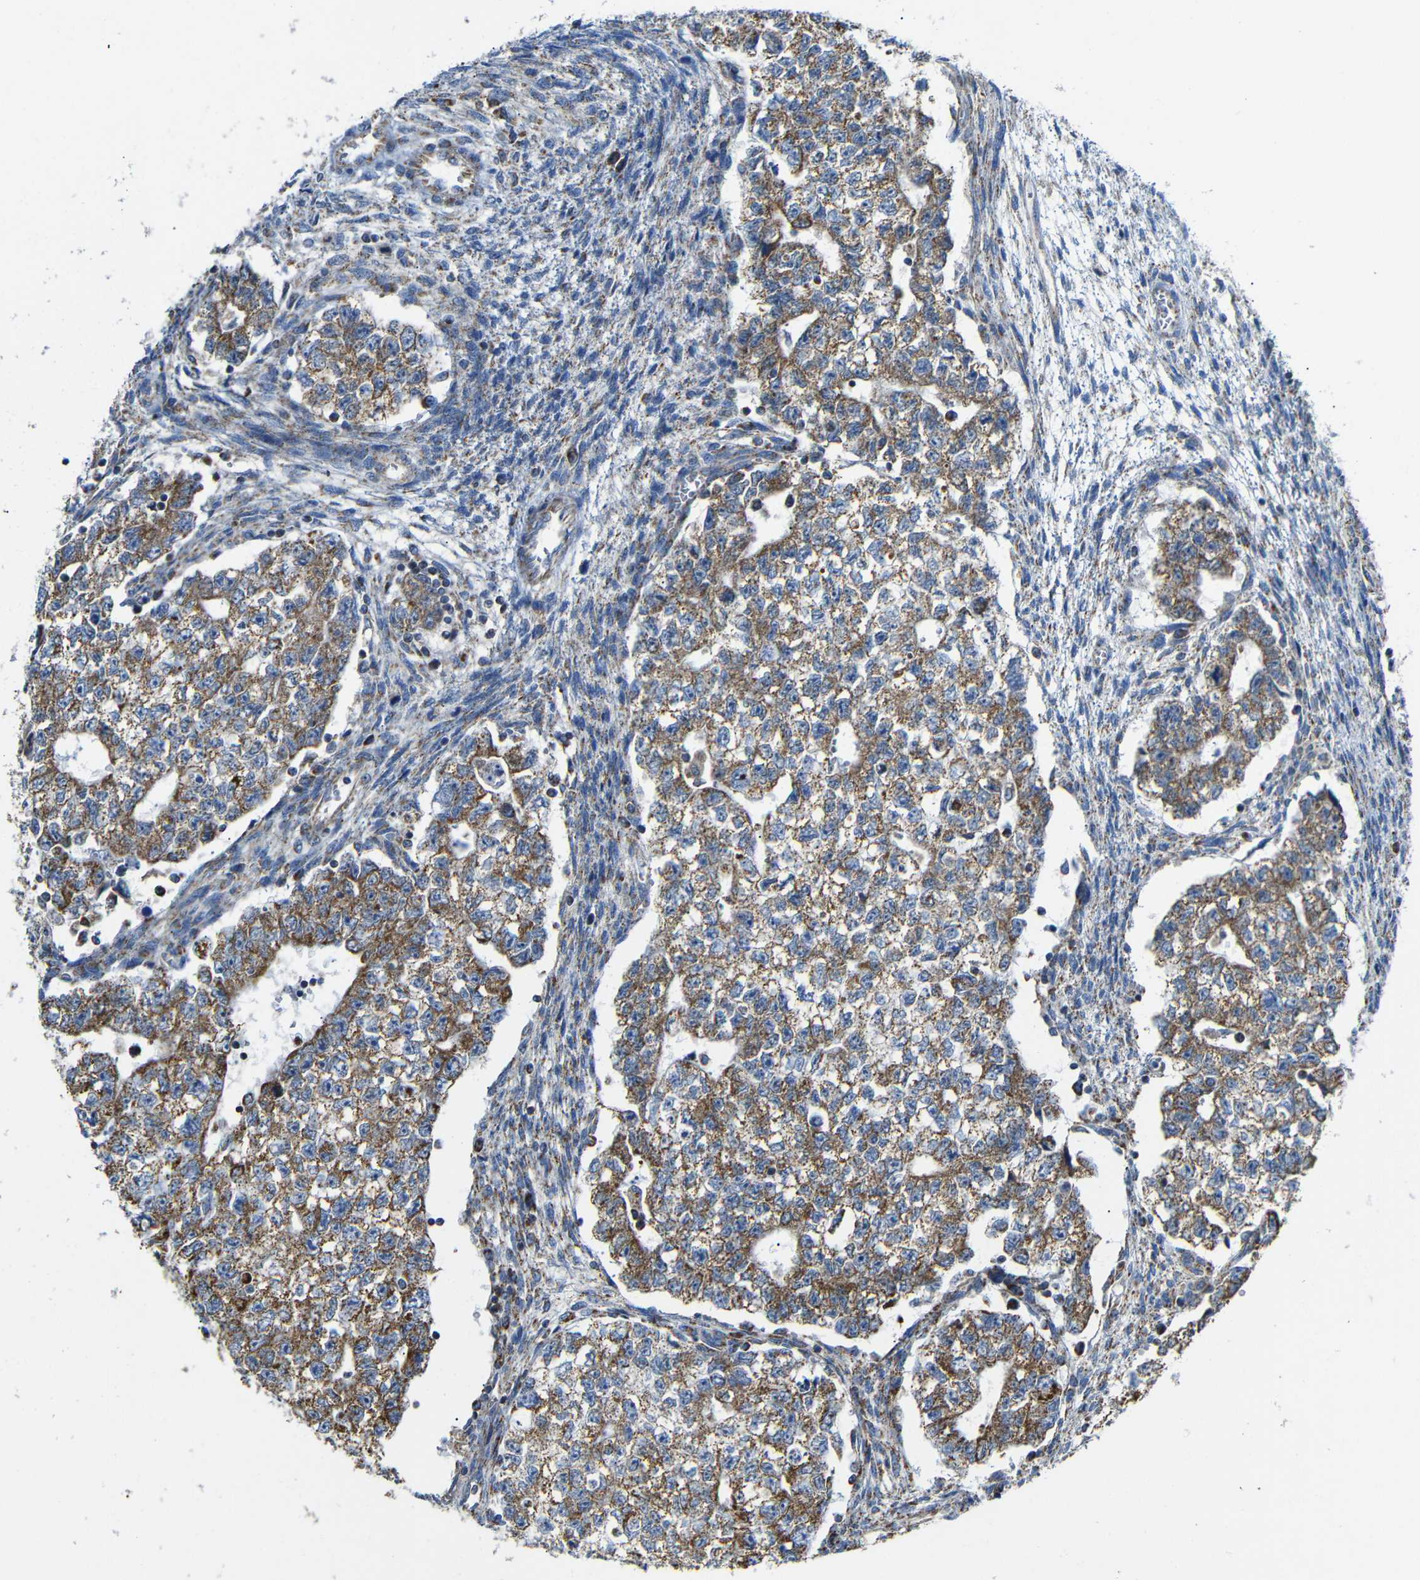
{"staining": {"intensity": "moderate", "quantity": ">75%", "location": "cytoplasmic/membranous"}, "tissue": "testis cancer", "cell_type": "Tumor cells", "image_type": "cancer", "snomed": [{"axis": "morphology", "description": "Seminoma, NOS"}, {"axis": "morphology", "description": "Carcinoma, Embryonal, NOS"}, {"axis": "topography", "description": "Testis"}], "caption": "Human seminoma (testis) stained with a brown dye shows moderate cytoplasmic/membranous positive staining in about >75% of tumor cells.", "gene": "FAM171B", "patient": {"sex": "male", "age": 38}}